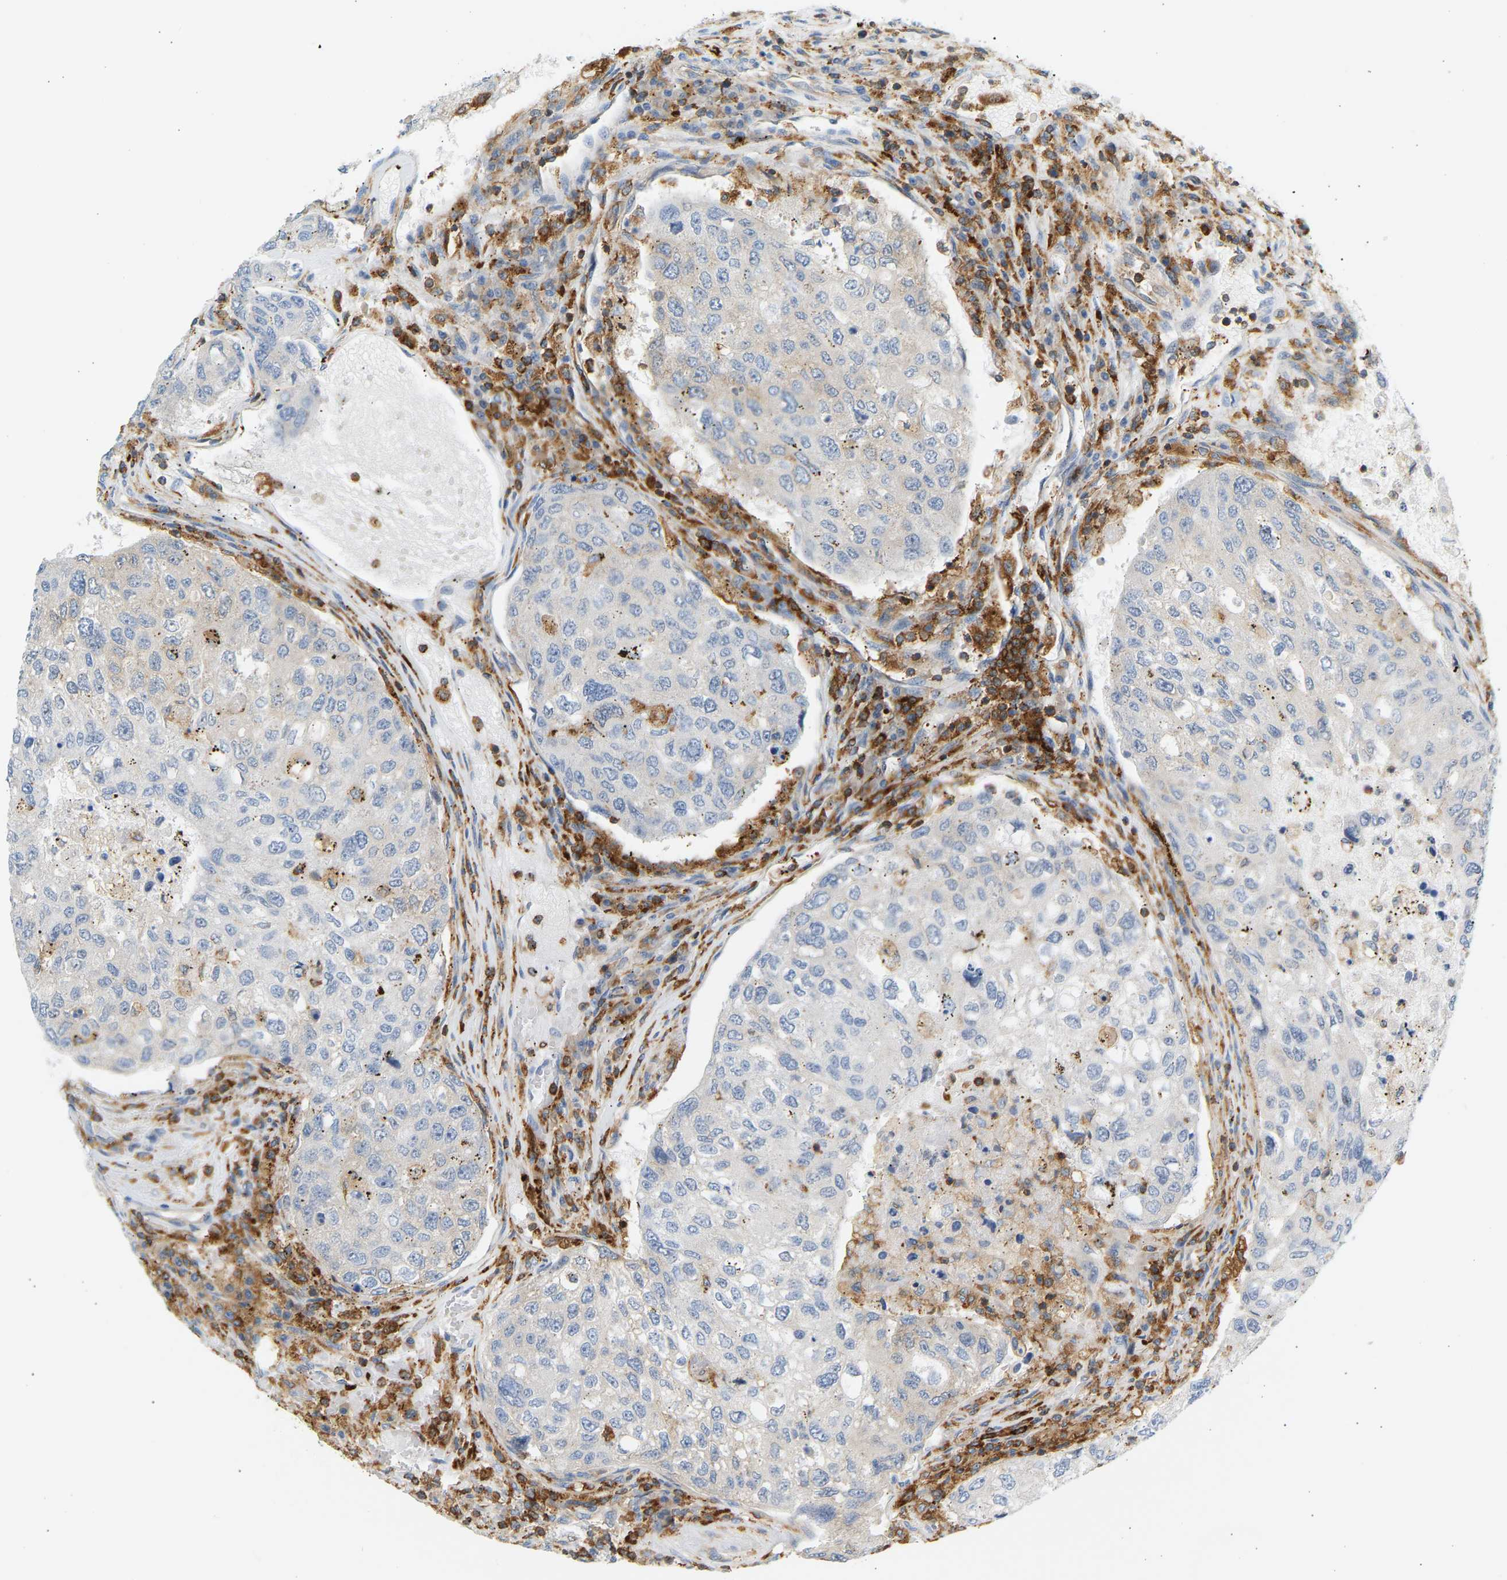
{"staining": {"intensity": "negative", "quantity": "none", "location": "none"}, "tissue": "urothelial cancer", "cell_type": "Tumor cells", "image_type": "cancer", "snomed": [{"axis": "morphology", "description": "Urothelial carcinoma, High grade"}, {"axis": "topography", "description": "Lymph node"}, {"axis": "topography", "description": "Urinary bladder"}], "caption": "The immunohistochemistry histopathology image has no significant staining in tumor cells of urothelial carcinoma (high-grade) tissue. (Stains: DAB immunohistochemistry (IHC) with hematoxylin counter stain, Microscopy: brightfield microscopy at high magnification).", "gene": "FNBP1", "patient": {"sex": "male", "age": 51}}